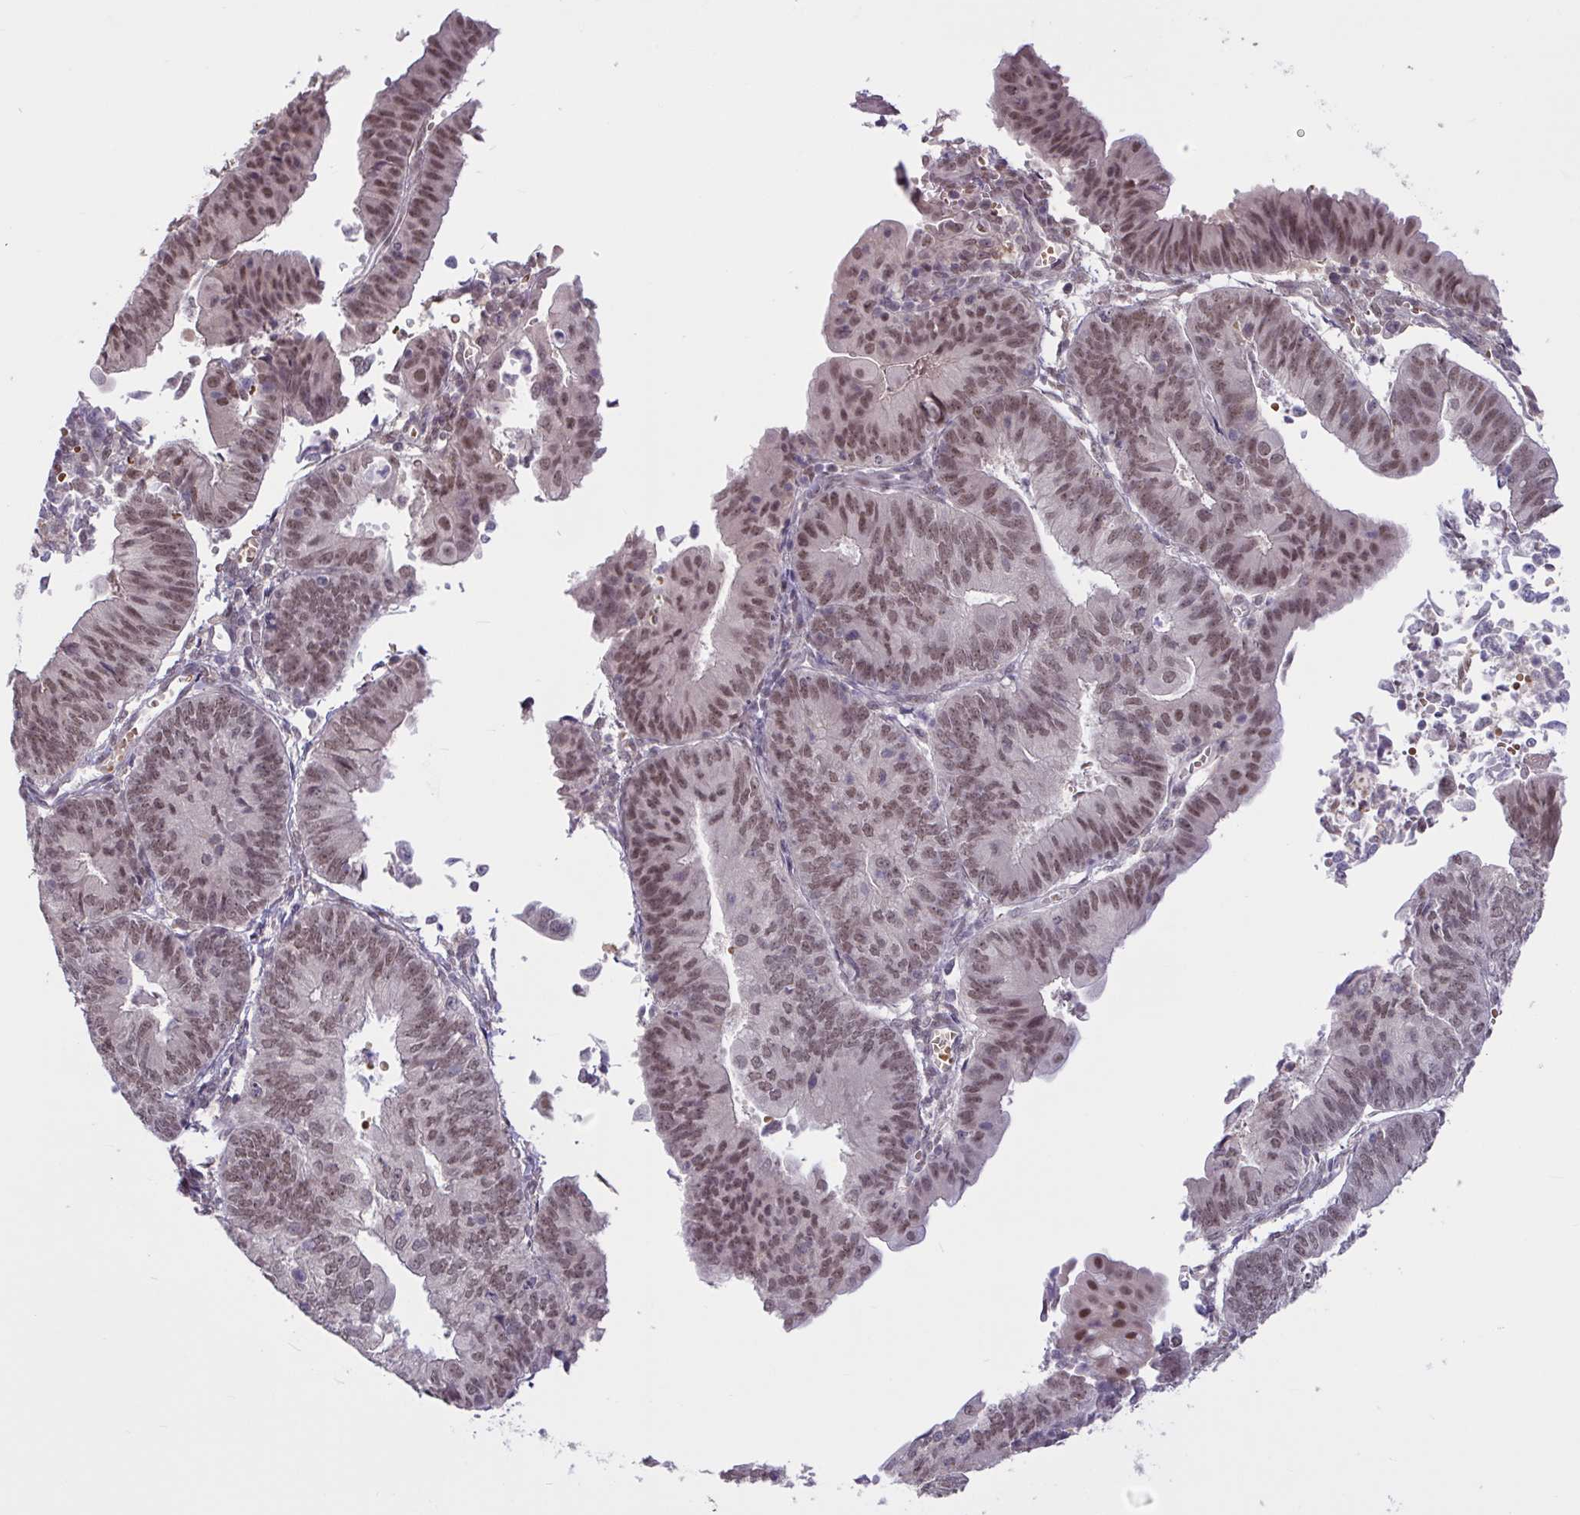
{"staining": {"intensity": "moderate", "quantity": ">75%", "location": "nuclear"}, "tissue": "endometrial cancer", "cell_type": "Tumor cells", "image_type": "cancer", "snomed": [{"axis": "morphology", "description": "Adenocarcinoma, NOS"}, {"axis": "topography", "description": "Endometrium"}], "caption": "A brown stain labels moderate nuclear expression of a protein in endometrial cancer tumor cells.", "gene": "ZNF414", "patient": {"sex": "female", "age": 65}}